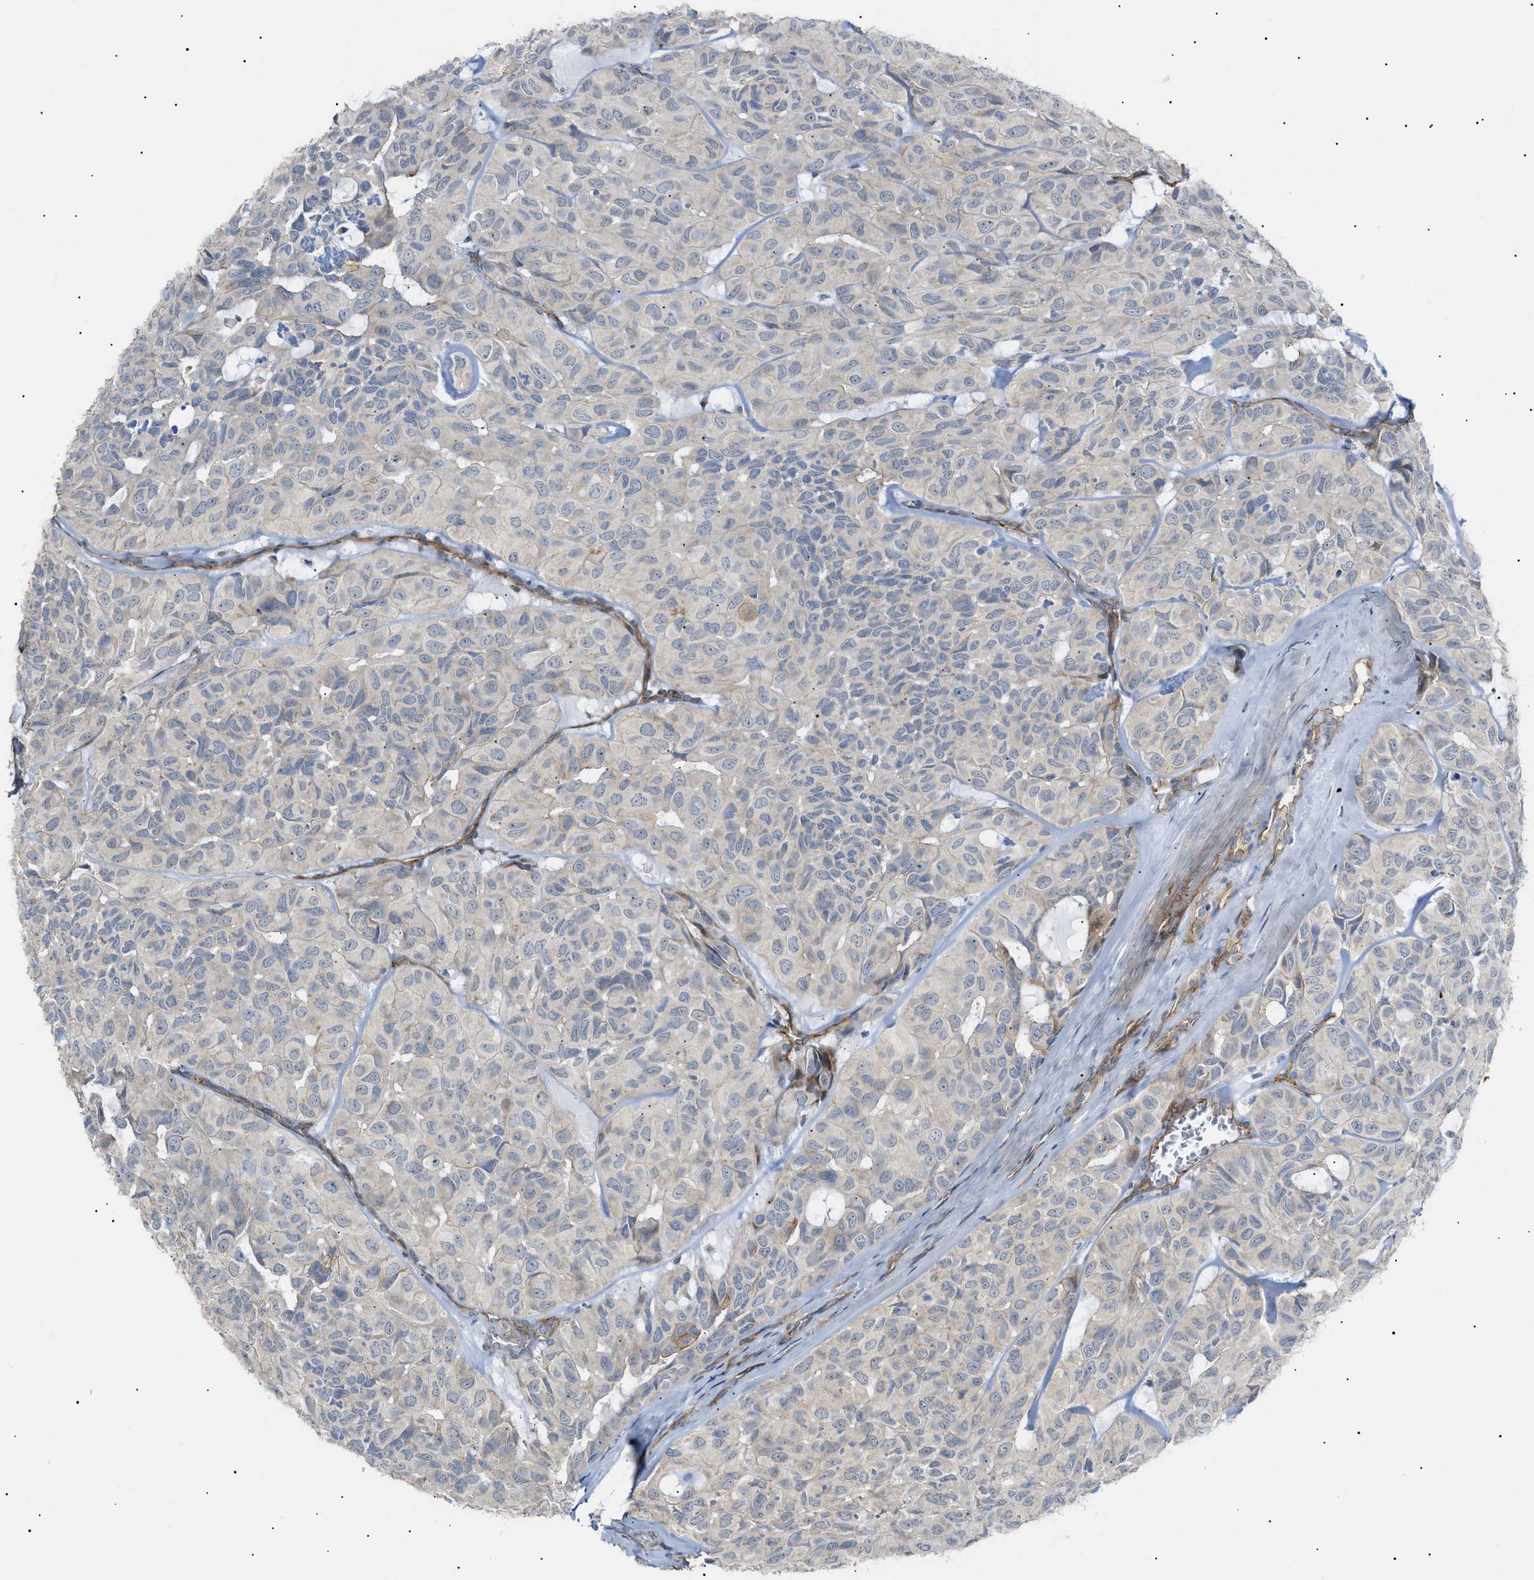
{"staining": {"intensity": "negative", "quantity": "none", "location": "none"}, "tissue": "head and neck cancer", "cell_type": "Tumor cells", "image_type": "cancer", "snomed": [{"axis": "morphology", "description": "Adenocarcinoma, NOS"}, {"axis": "topography", "description": "Salivary gland, NOS"}, {"axis": "topography", "description": "Head-Neck"}], "caption": "Immunohistochemistry histopathology image of human head and neck cancer stained for a protein (brown), which displays no expression in tumor cells.", "gene": "ZFHX2", "patient": {"sex": "female", "age": 76}}